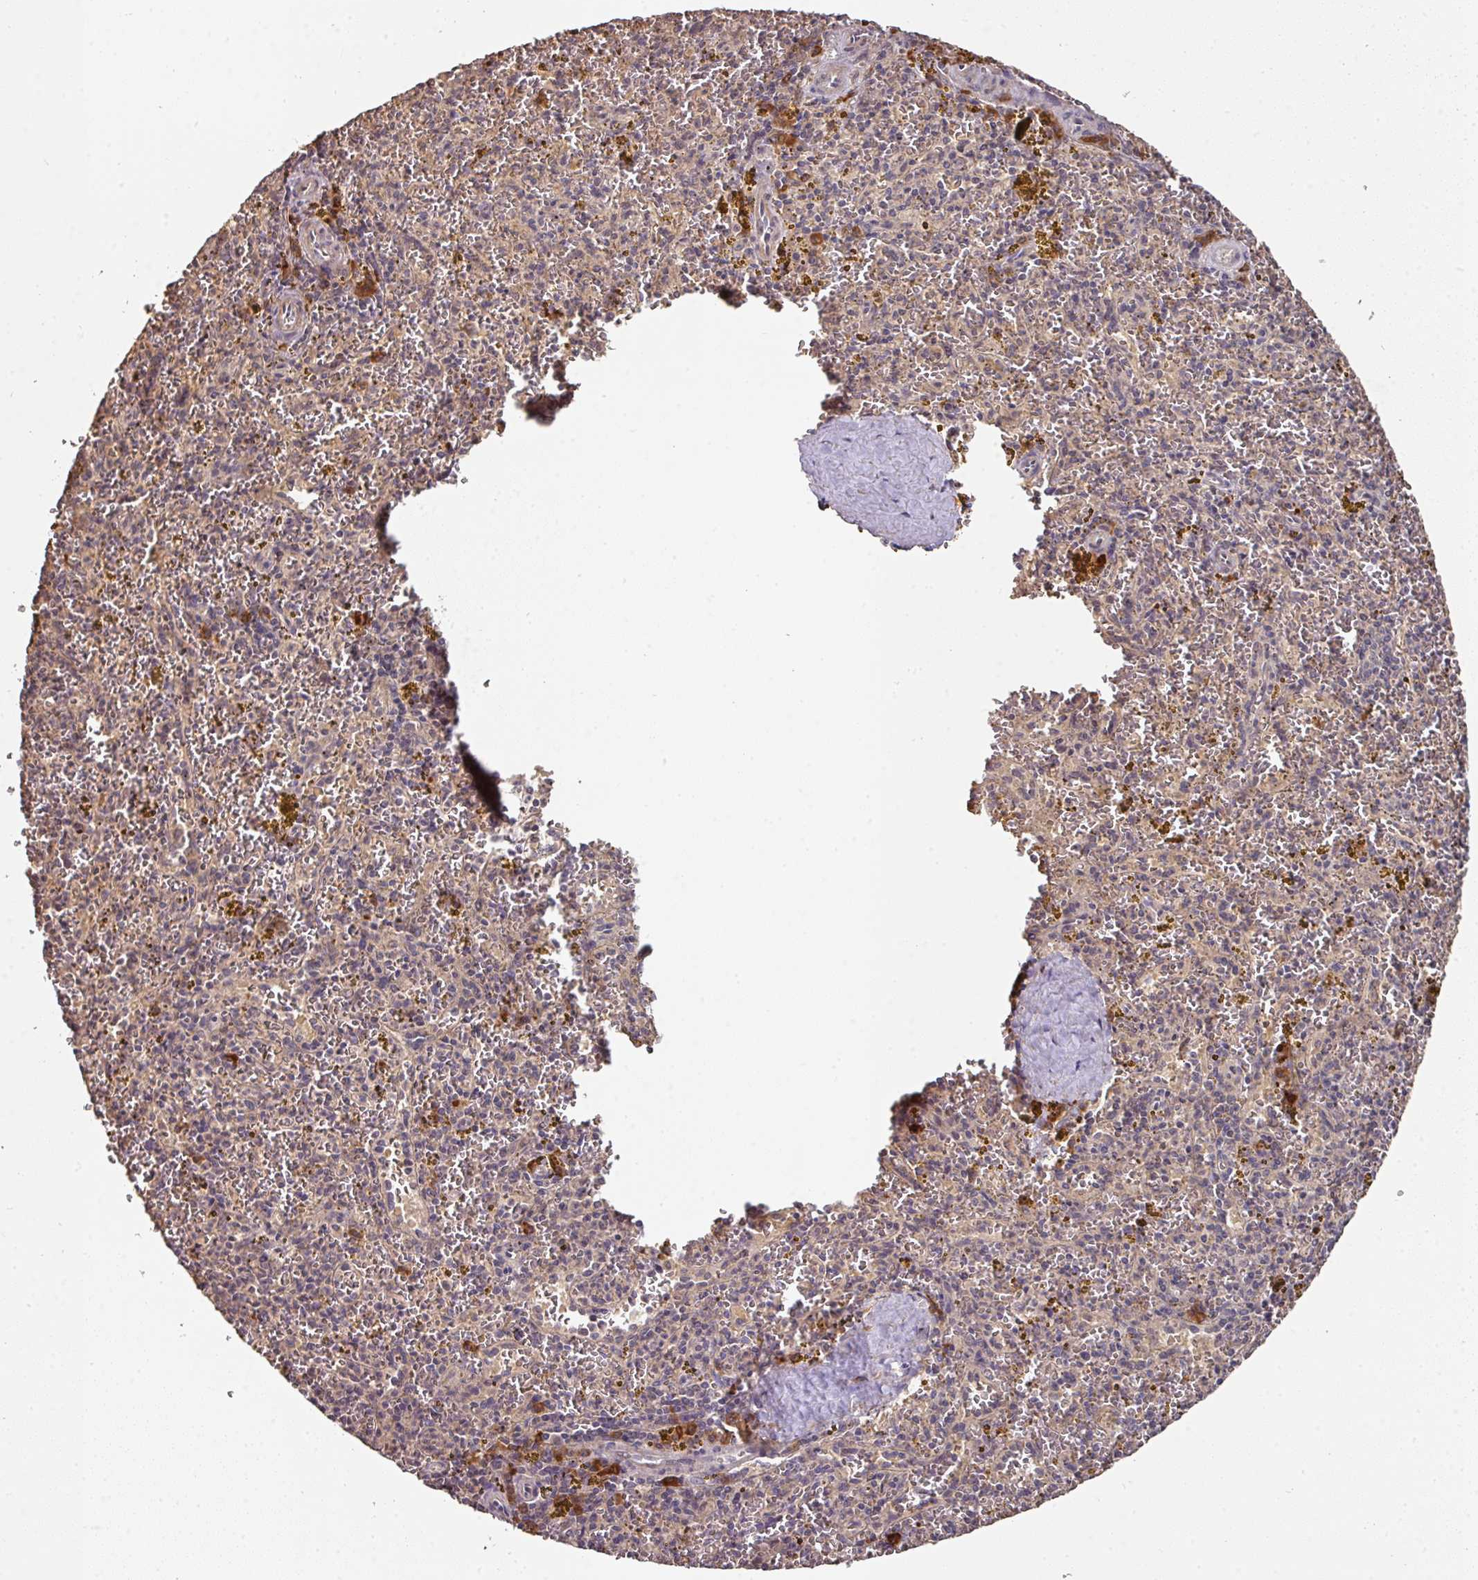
{"staining": {"intensity": "negative", "quantity": "none", "location": "none"}, "tissue": "spleen", "cell_type": "Cells in red pulp", "image_type": "normal", "snomed": [{"axis": "morphology", "description": "Normal tissue, NOS"}, {"axis": "topography", "description": "Spleen"}], "caption": "High power microscopy photomicrograph of an immunohistochemistry (IHC) photomicrograph of benign spleen, revealing no significant positivity in cells in red pulp. (DAB immunohistochemistry (IHC), high magnification).", "gene": "ACVR2B", "patient": {"sex": "male", "age": 57}}